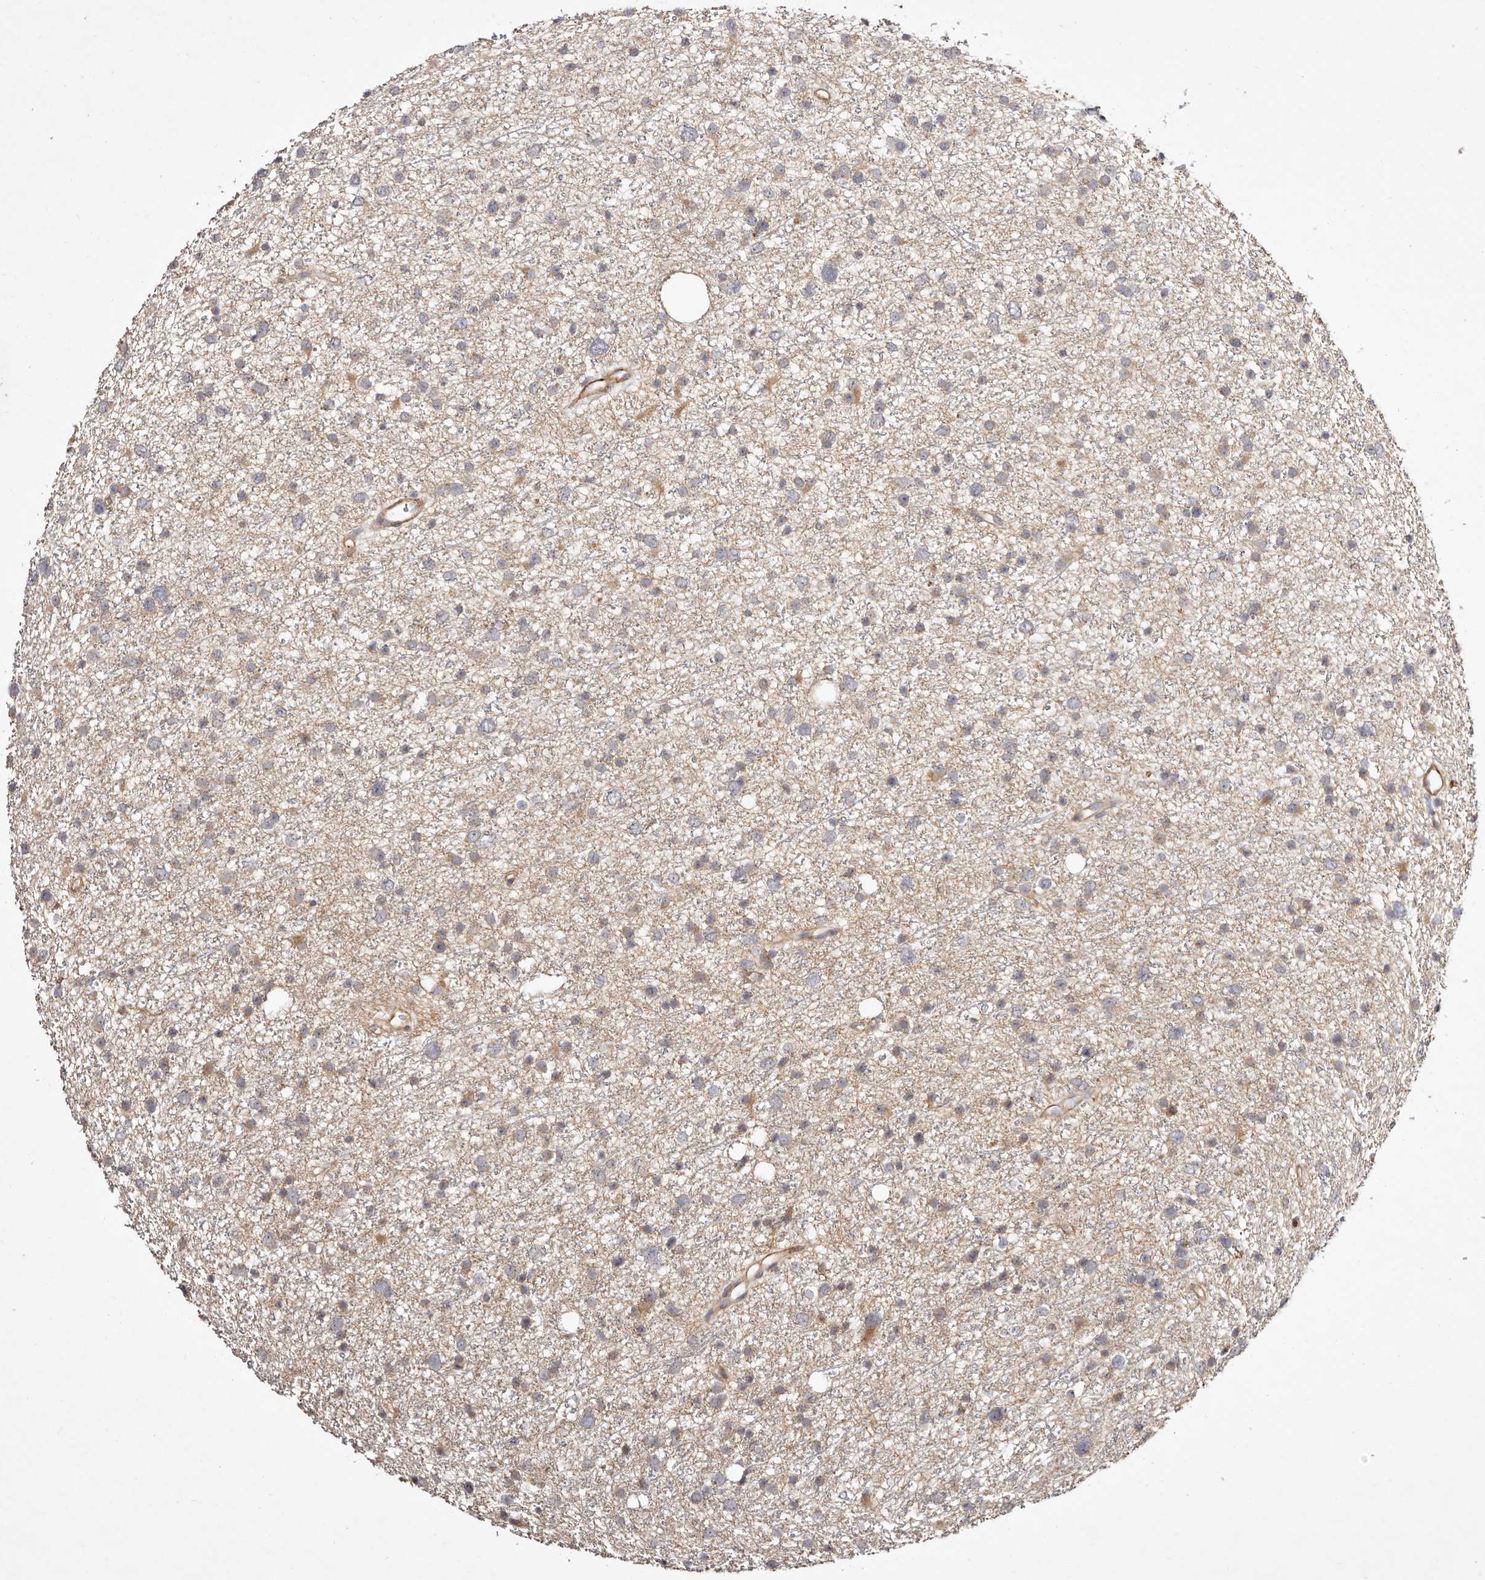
{"staining": {"intensity": "weak", "quantity": "<25%", "location": "cytoplasmic/membranous"}, "tissue": "glioma", "cell_type": "Tumor cells", "image_type": "cancer", "snomed": [{"axis": "morphology", "description": "Glioma, malignant, Low grade"}, {"axis": "topography", "description": "Cerebral cortex"}], "caption": "Low-grade glioma (malignant) was stained to show a protein in brown. There is no significant positivity in tumor cells. Nuclei are stained in blue.", "gene": "MTMR11", "patient": {"sex": "female", "age": 39}}